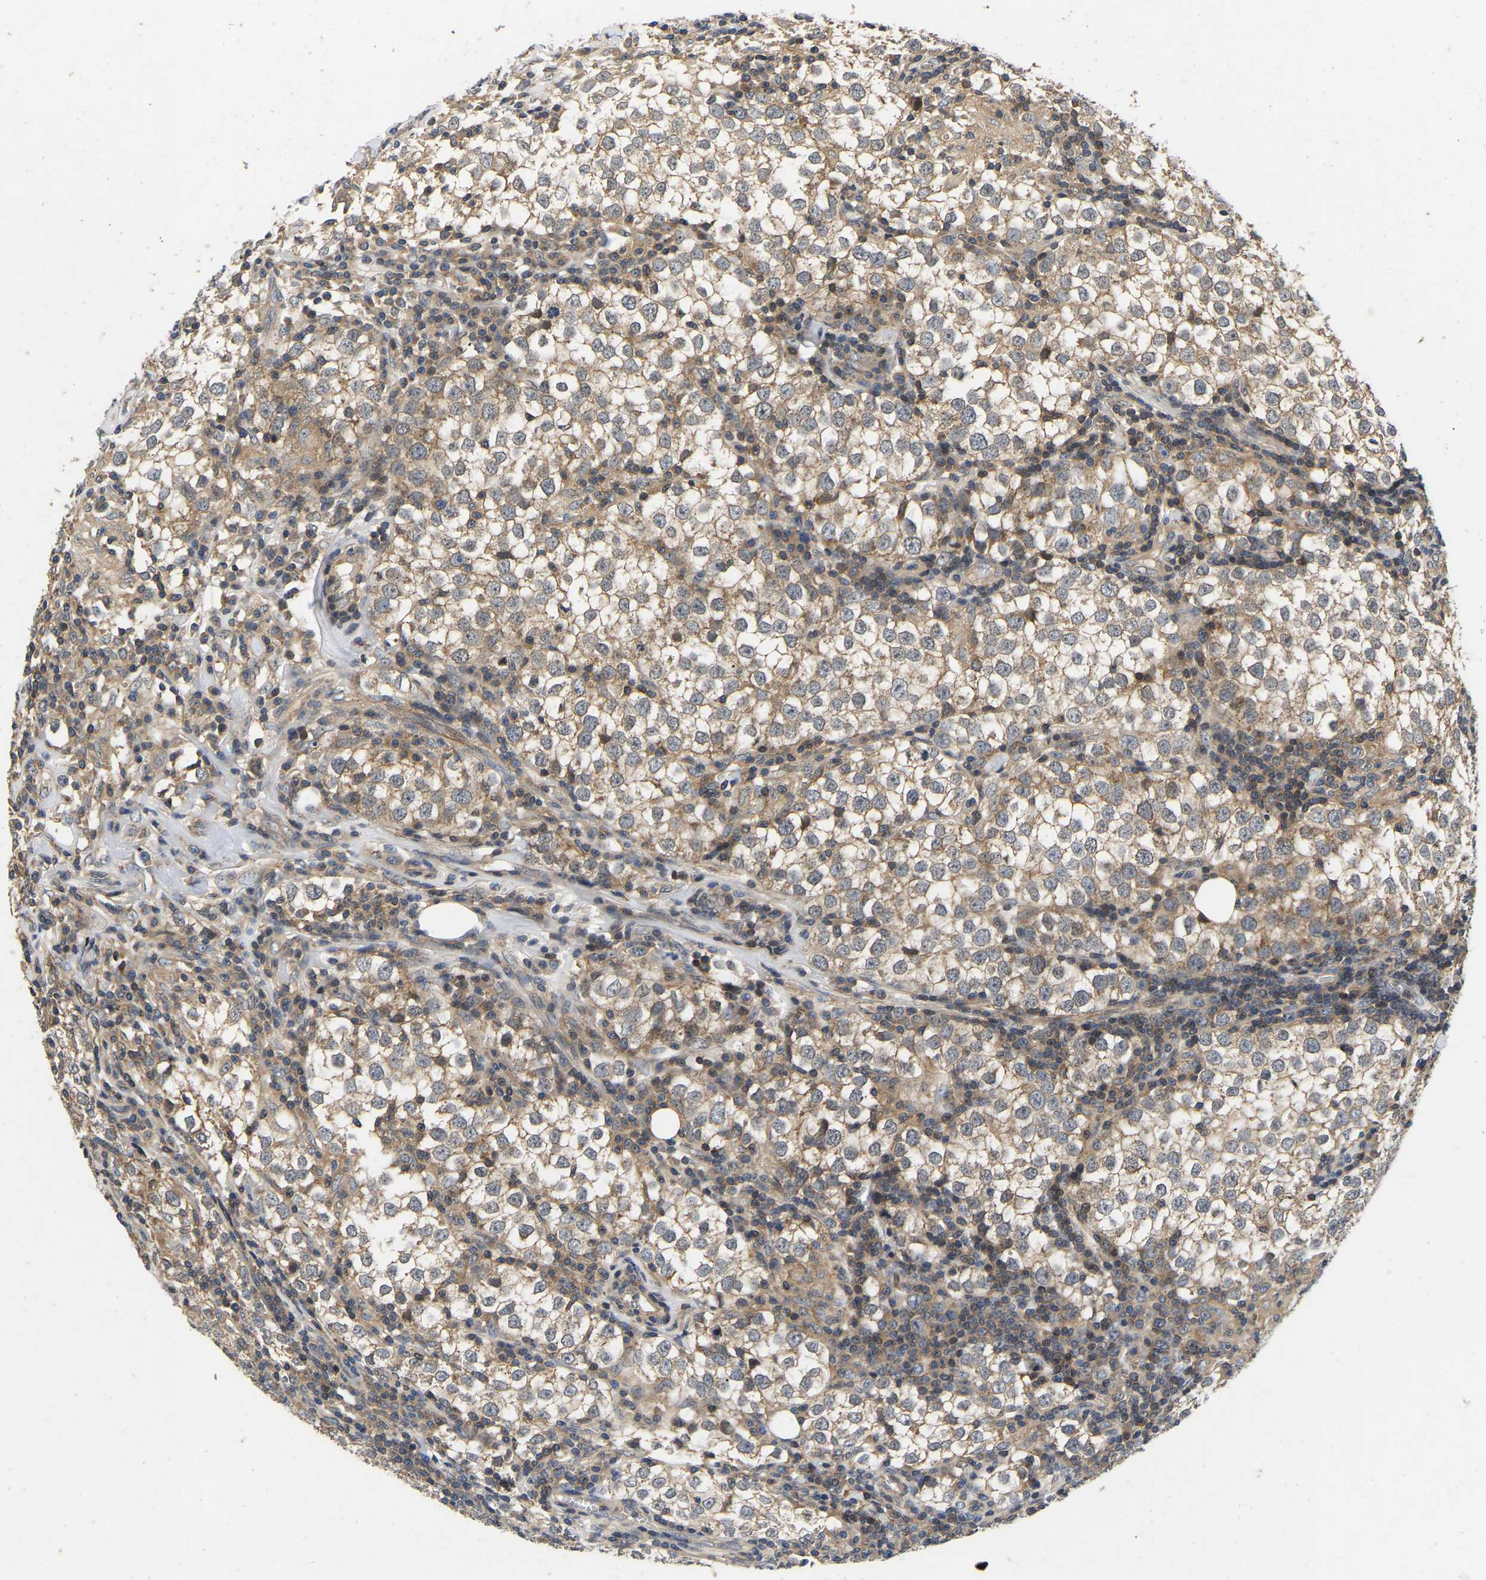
{"staining": {"intensity": "moderate", "quantity": ">75%", "location": "cytoplasmic/membranous"}, "tissue": "testis cancer", "cell_type": "Tumor cells", "image_type": "cancer", "snomed": [{"axis": "morphology", "description": "Seminoma, NOS"}, {"axis": "morphology", "description": "Carcinoma, Embryonal, NOS"}, {"axis": "topography", "description": "Testis"}], "caption": "Testis cancer stained with a brown dye displays moderate cytoplasmic/membranous positive expression in about >75% of tumor cells.", "gene": "PRDM14", "patient": {"sex": "male", "age": 36}}